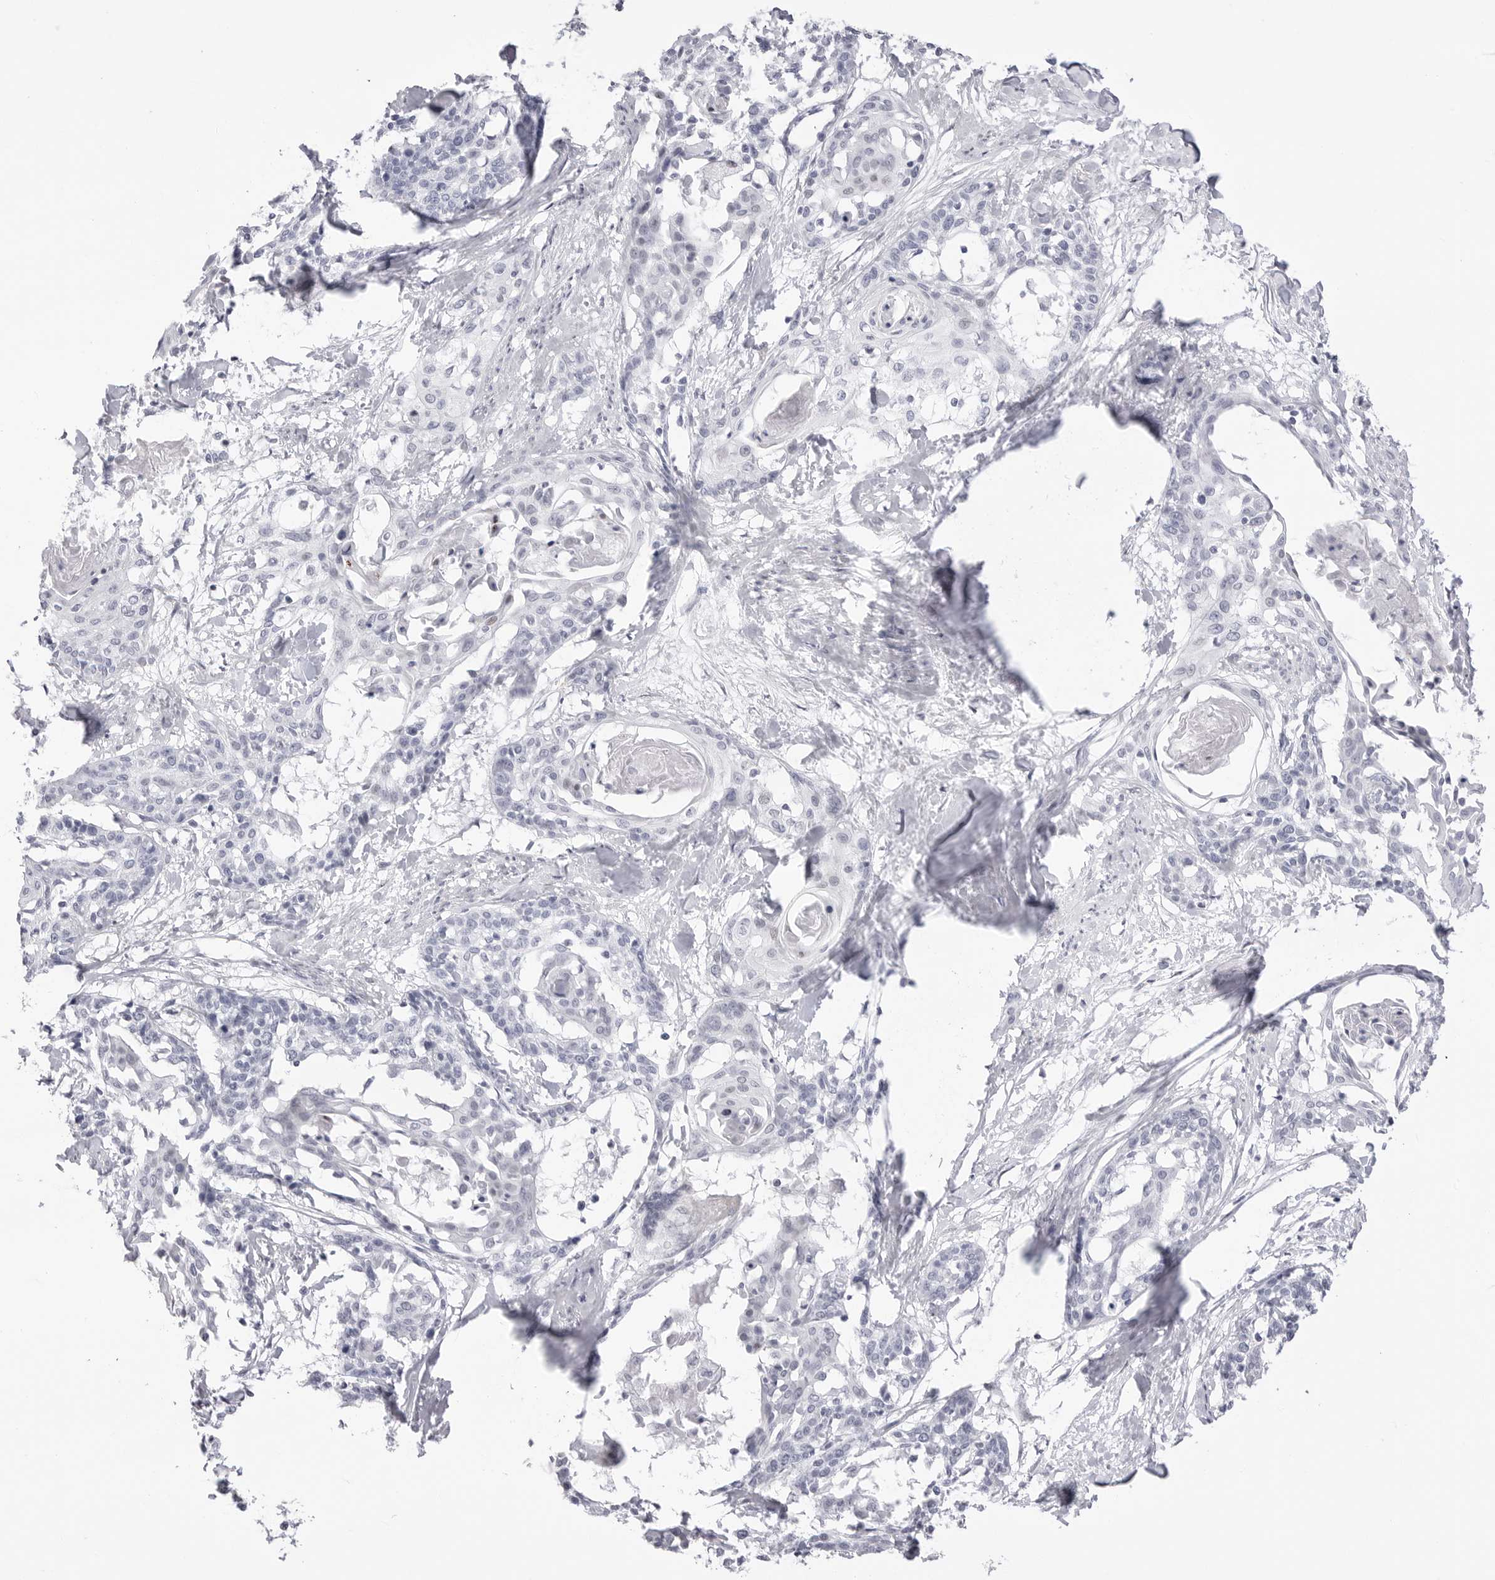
{"staining": {"intensity": "negative", "quantity": "none", "location": "none"}, "tissue": "cervical cancer", "cell_type": "Tumor cells", "image_type": "cancer", "snomed": [{"axis": "morphology", "description": "Squamous cell carcinoma, NOS"}, {"axis": "topography", "description": "Cervix"}], "caption": "Immunohistochemistry of cervical squamous cell carcinoma demonstrates no staining in tumor cells.", "gene": "TSSK1B", "patient": {"sex": "female", "age": 57}}